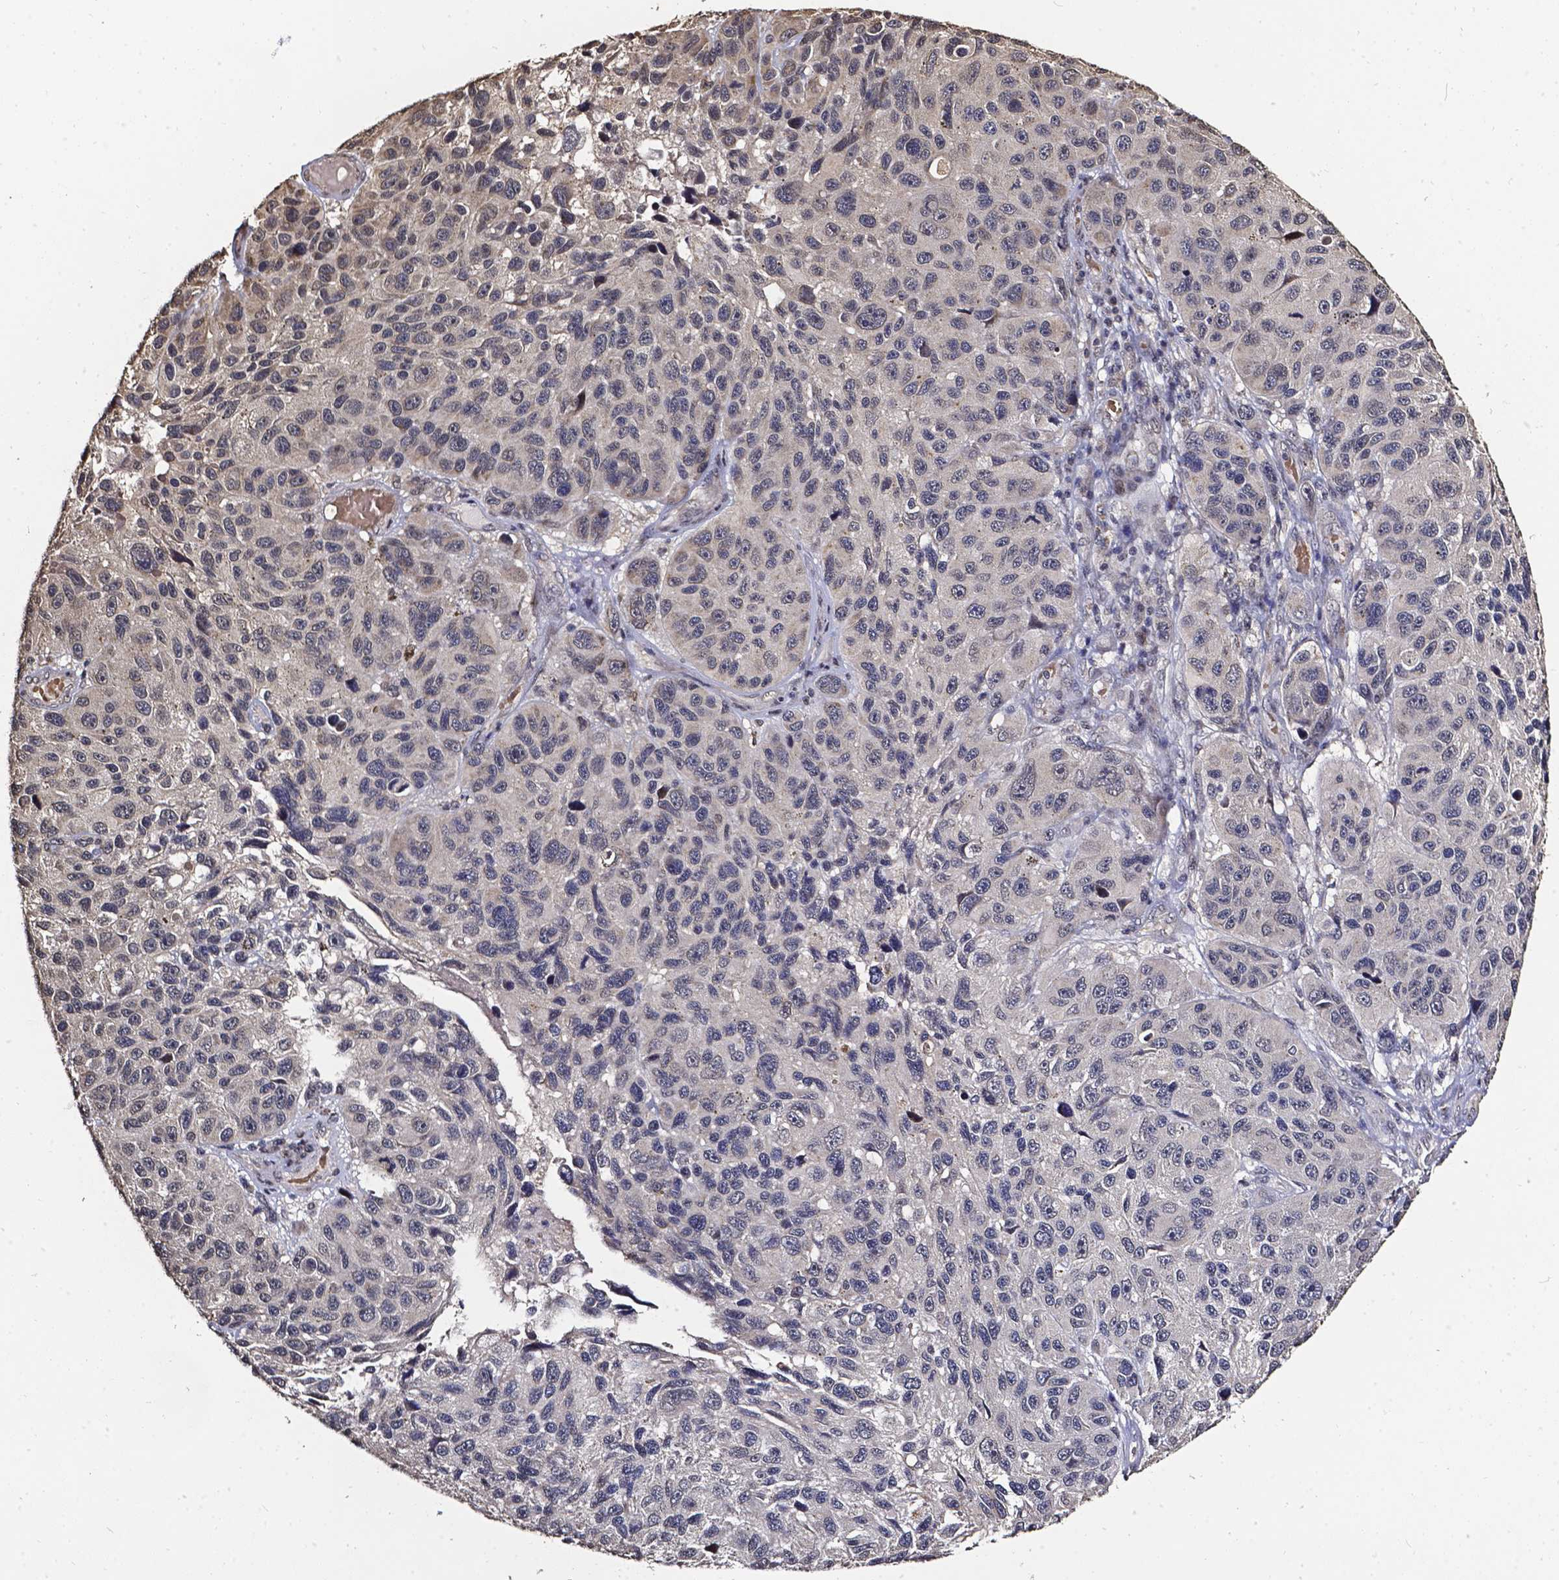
{"staining": {"intensity": "negative", "quantity": "none", "location": "none"}, "tissue": "melanoma", "cell_type": "Tumor cells", "image_type": "cancer", "snomed": [{"axis": "morphology", "description": "Malignant melanoma, NOS"}, {"axis": "topography", "description": "Skin"}], "caption": "High power microscopy histopathology image of an immunohistochemistry (IHC) micrograph of malignant melanoma, revealing no significant expression in tumor cells. (DAB (3,3'-diaminobenzidine) immunohistochemistry, high magnification).", "gene": "GLRA2", "patient": {"sex": "male", "age": 53}}